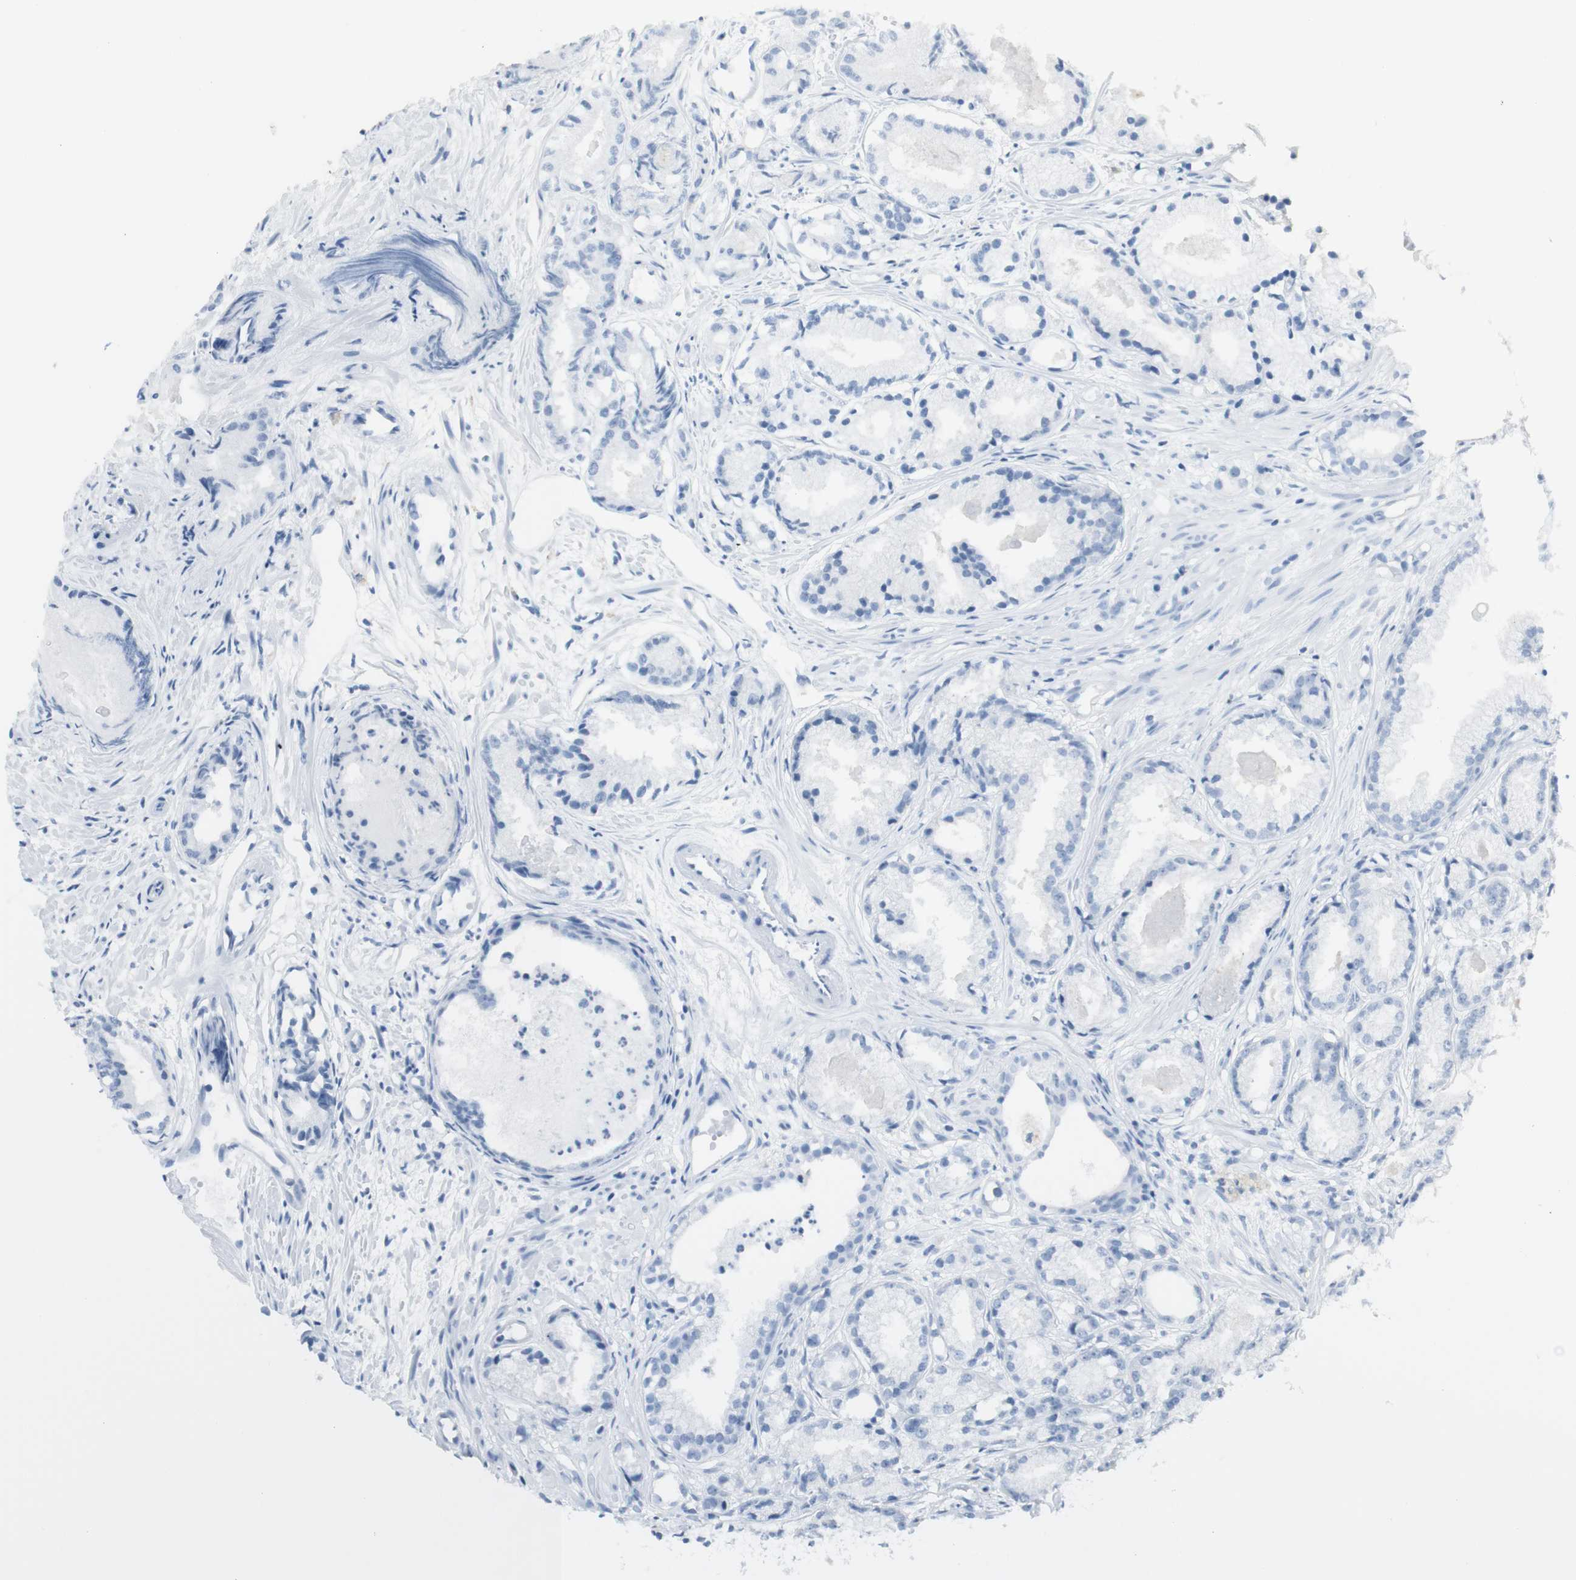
{"staining": {"intensity": "negative", "quantity": "none", "location": "none"}, "tissue": "prostate cancer", "cell_type": "Tumor cells", "image_type": "cancer", "snomed": [{"axis": "morphology", "description": "Adenocarcinoma, Low grade"}, {"axis": "topography", "description": "Prostate"}], "caption": "A photomicrograph of prostate cancer (low-grade adenocarcinoma) stained for a protein shows no brown staining in tumor cells. The staining was performed using DAB (3,3'-diaminobenzidine) to visualize the protein expression in brown, while the nuclei were stained in blue with hematoxylin (Magnification: 20x).", "gene": "ART3", "patient": {"sex": "male", "age": 72}}